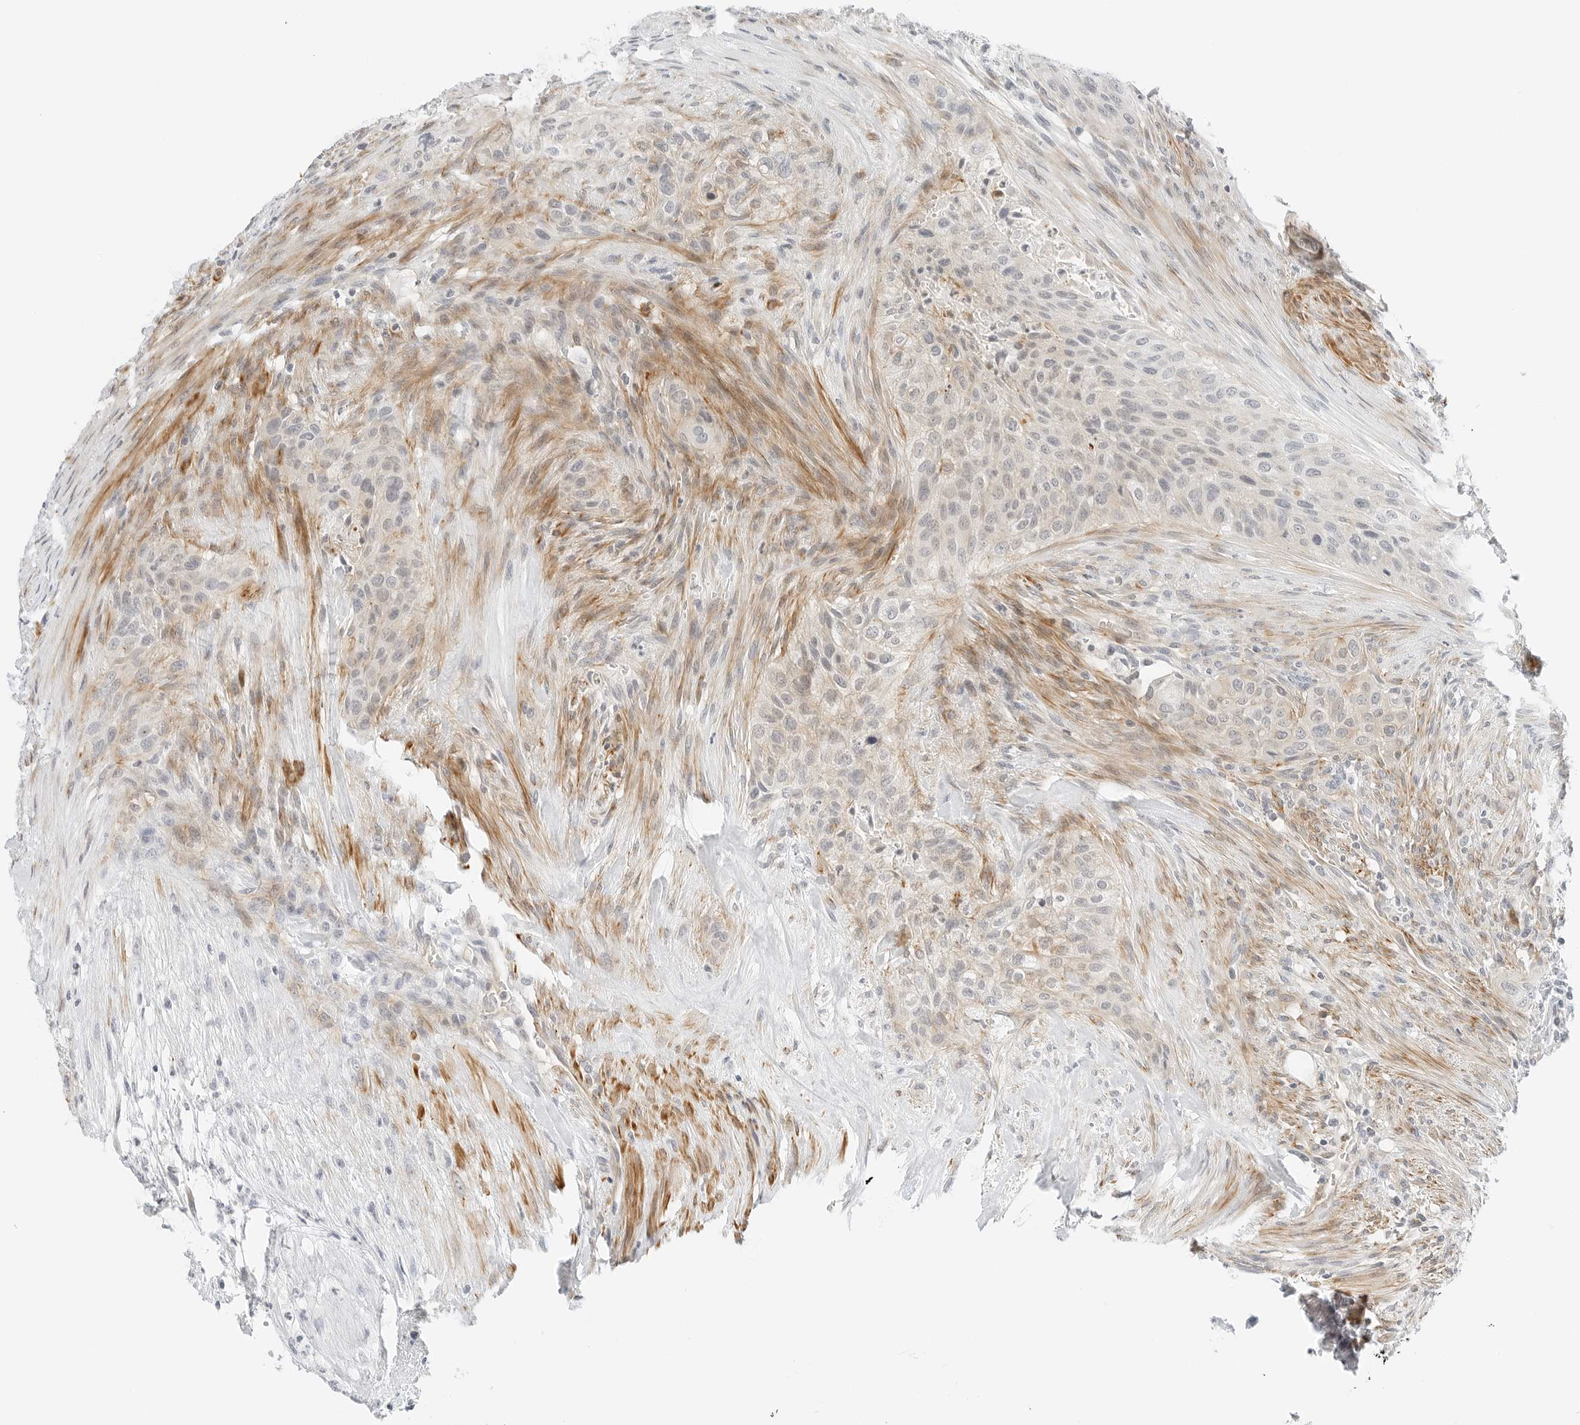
{"staining": {"intensity": "weak", "quantity": "<25%", "location": "cytoplasmic/membranous"}, "tissue": "urothelial cancer", "cell_type": "Tumor cells", "image_type": "cancer", "snomed": [{"axis": "morphology", "description": "Urothelial carcinoma, High grade"}, {"axis": "topography", "description": "Urinary bladder"}], "caption": "This is an immunohistochemistry (IHC) photomicrograph of urothelial cancer. There is no expression in tumor cells.", "gene": "IQCC", "patient": {"sex": "male", "age": 35}}